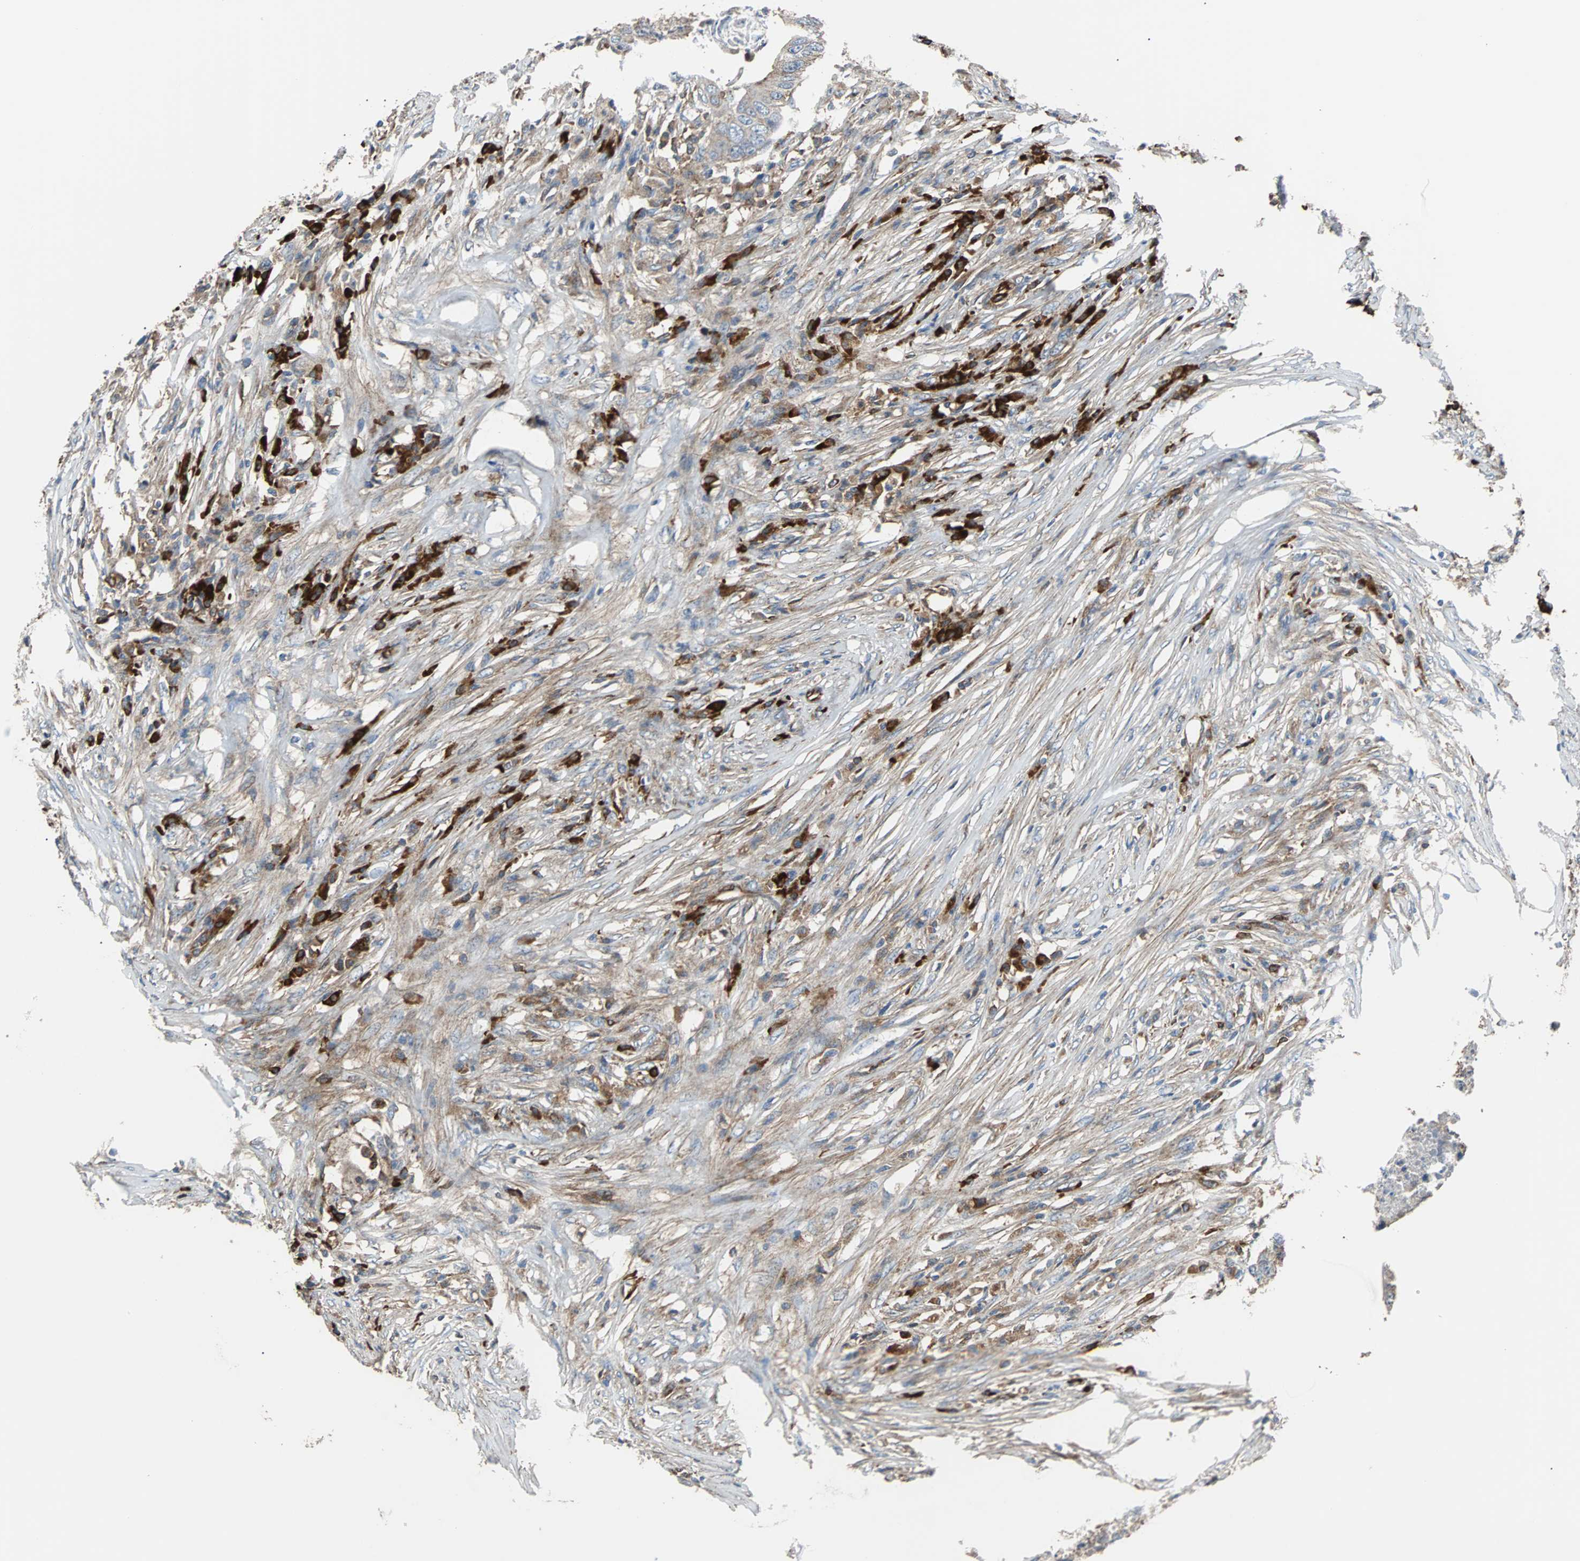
{"staining": {"intensity": "weak", "quantity": ">75%", "location": "cytoplasmic/membranous"}, "tissue": "colorectal cancer", "cell_type": "Tumor cells", "image_type": "cancer", "snomed": [{"axis": "morphology", "description": "Adenocarcinoma, NOS"}, {"axis": "topography", "description": "Colon"}], "caption": "A brown stain highlights weak cytoplasmic/membranous positivity of a protein in human colorectal cancer (adenocarcinoma) tumor cells. (DAB (3,3'-diaminobenzidine) IHC, brown staining for protein, blue staining for nuclei).", "gene": "PLCG2", "patient": {"sex": "male", "age": 71}}